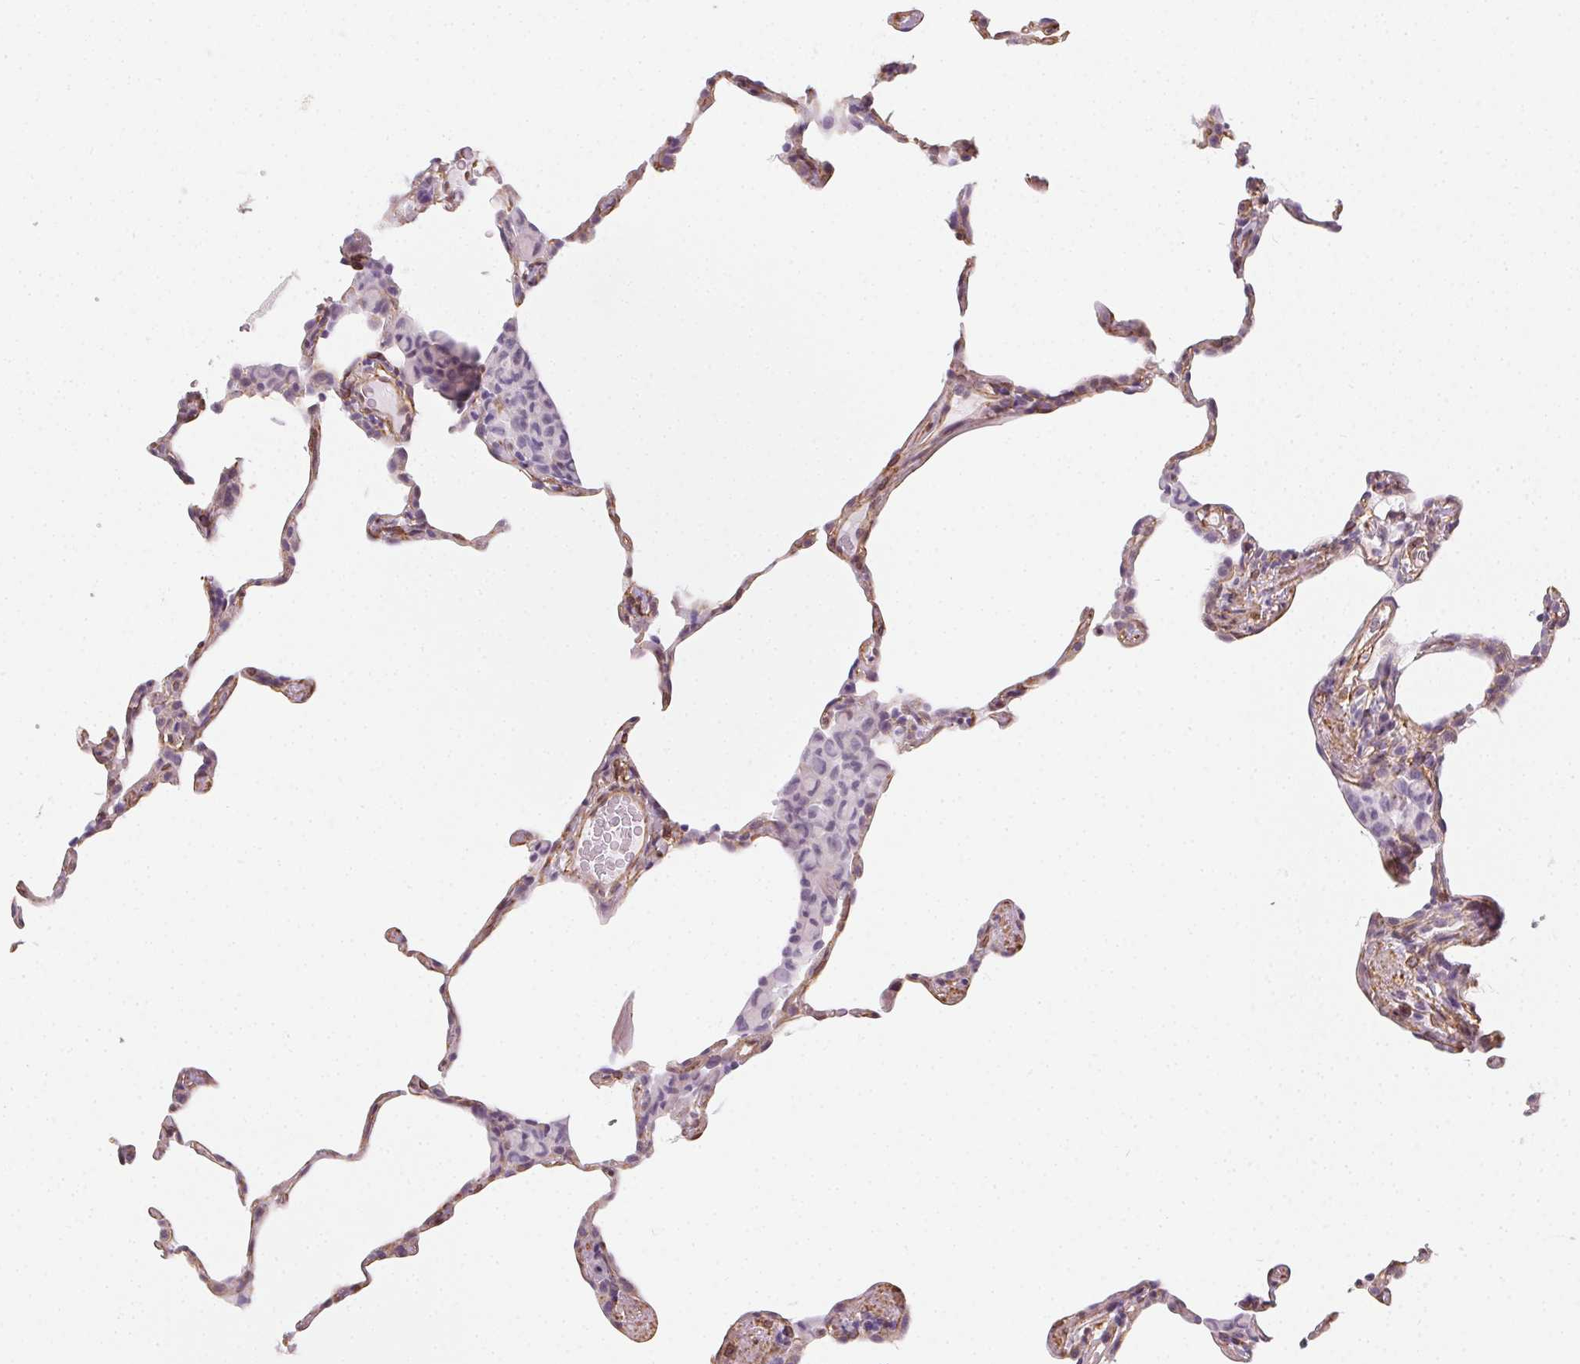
{"staining": {"intensity": "moderate", "quantity": "<25%", "location": "cytoplasmic/membranous"}, "tissue": "lung", "cell_type": "Alveolar cells", "image_type": "normal", "snomed": [{"axis": "morphology", "description": "Normal tissue, NOS"}, {"axis": "topography", "description": "Lung"}], "caption": "IHC of normal lung displays low levels of moderate cytoplasmic/membranous expression in about <25% of alveolar cells.", "gene": "RSBN1", "patient": {"sex": "female", "age": 57}}